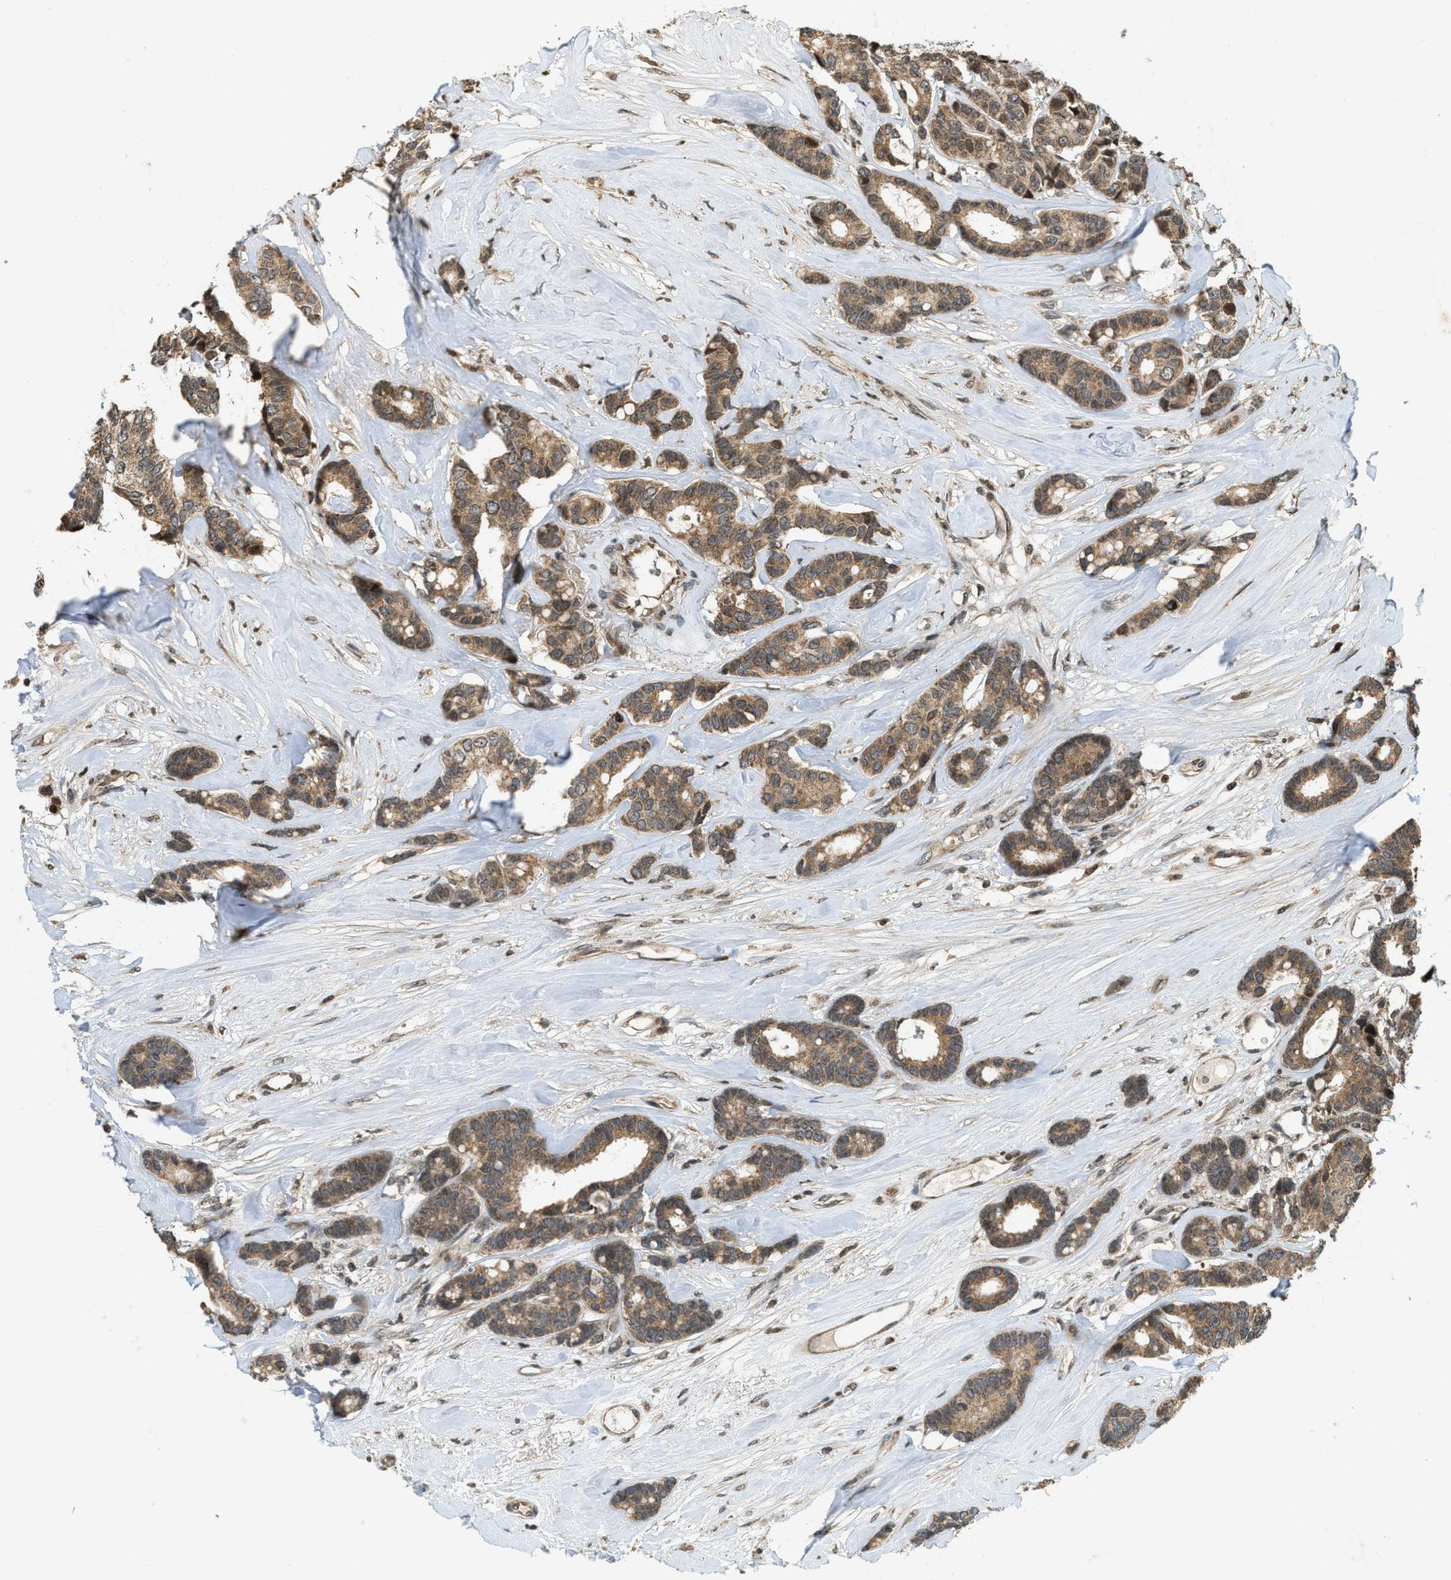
{"staining": {"intensity": "moderate", "quantity": ">75%", "location": "cytoplasmic/membranous"}, "tissue": "breast cancer", "cell_type": "Tumor cells", "image_type": "cancer", "snomed": [{"axis": "morphology", "description": "Duct carcinoma"}, {"axis": "topography", "description": "Breast"}], "caption": "Breast cancer tissue shows moderate cytoplasmic/membranous positivity in about >75% of tumor cells The protein is stained brown, and the nuclei are stained in blue (DAB (3,3'-diaminobenzidine) IHC with brightfield microscopy, high magnification).", "gene": "SIAH1", "patient": {"sex": "female", "age": 87}}